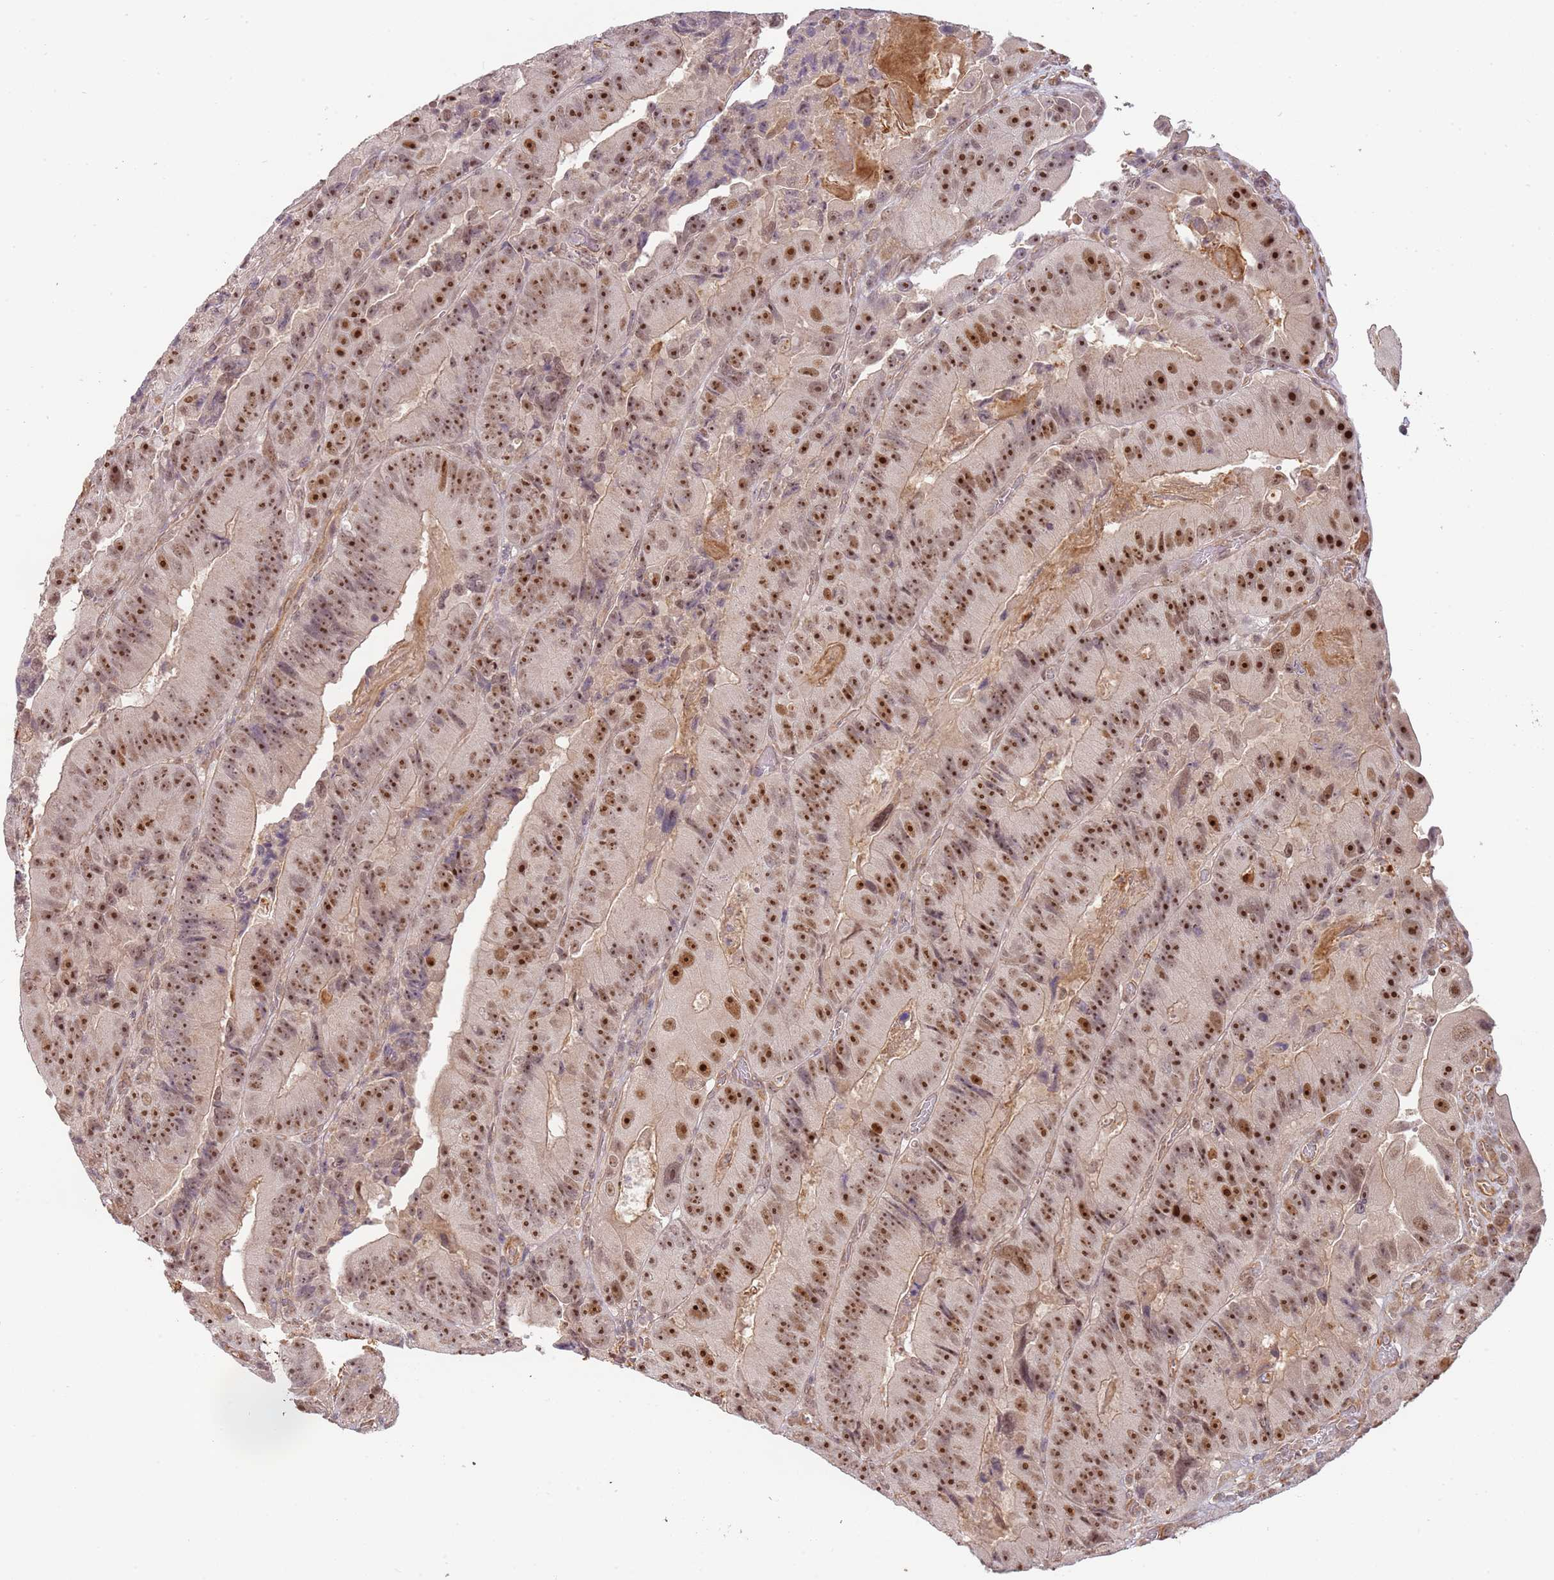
{"staining": {"intensity": "strong", "quantity": ">75%", "location": "nuclear"}, "tissue": "colorectal cancer", "cell_type": "Tumor cells", "image_type": "cancer", "snomed": [{"axis": "morphology", "description": "Adenocarcinoma, NOS"}, {"axis": "topography", "description": "Colon"}], "caption": "A brown stain highlights strong nuclear expression of a protein in human adenocarcinoma (colorectal) tumor cells. The protein of interest is stained brown, and the nuclei are stained in blue (DAB IHC with brightfield microscopy, high magnification).", "gene": "SURF2", "patient": {"sex": "female", "age": 86}}